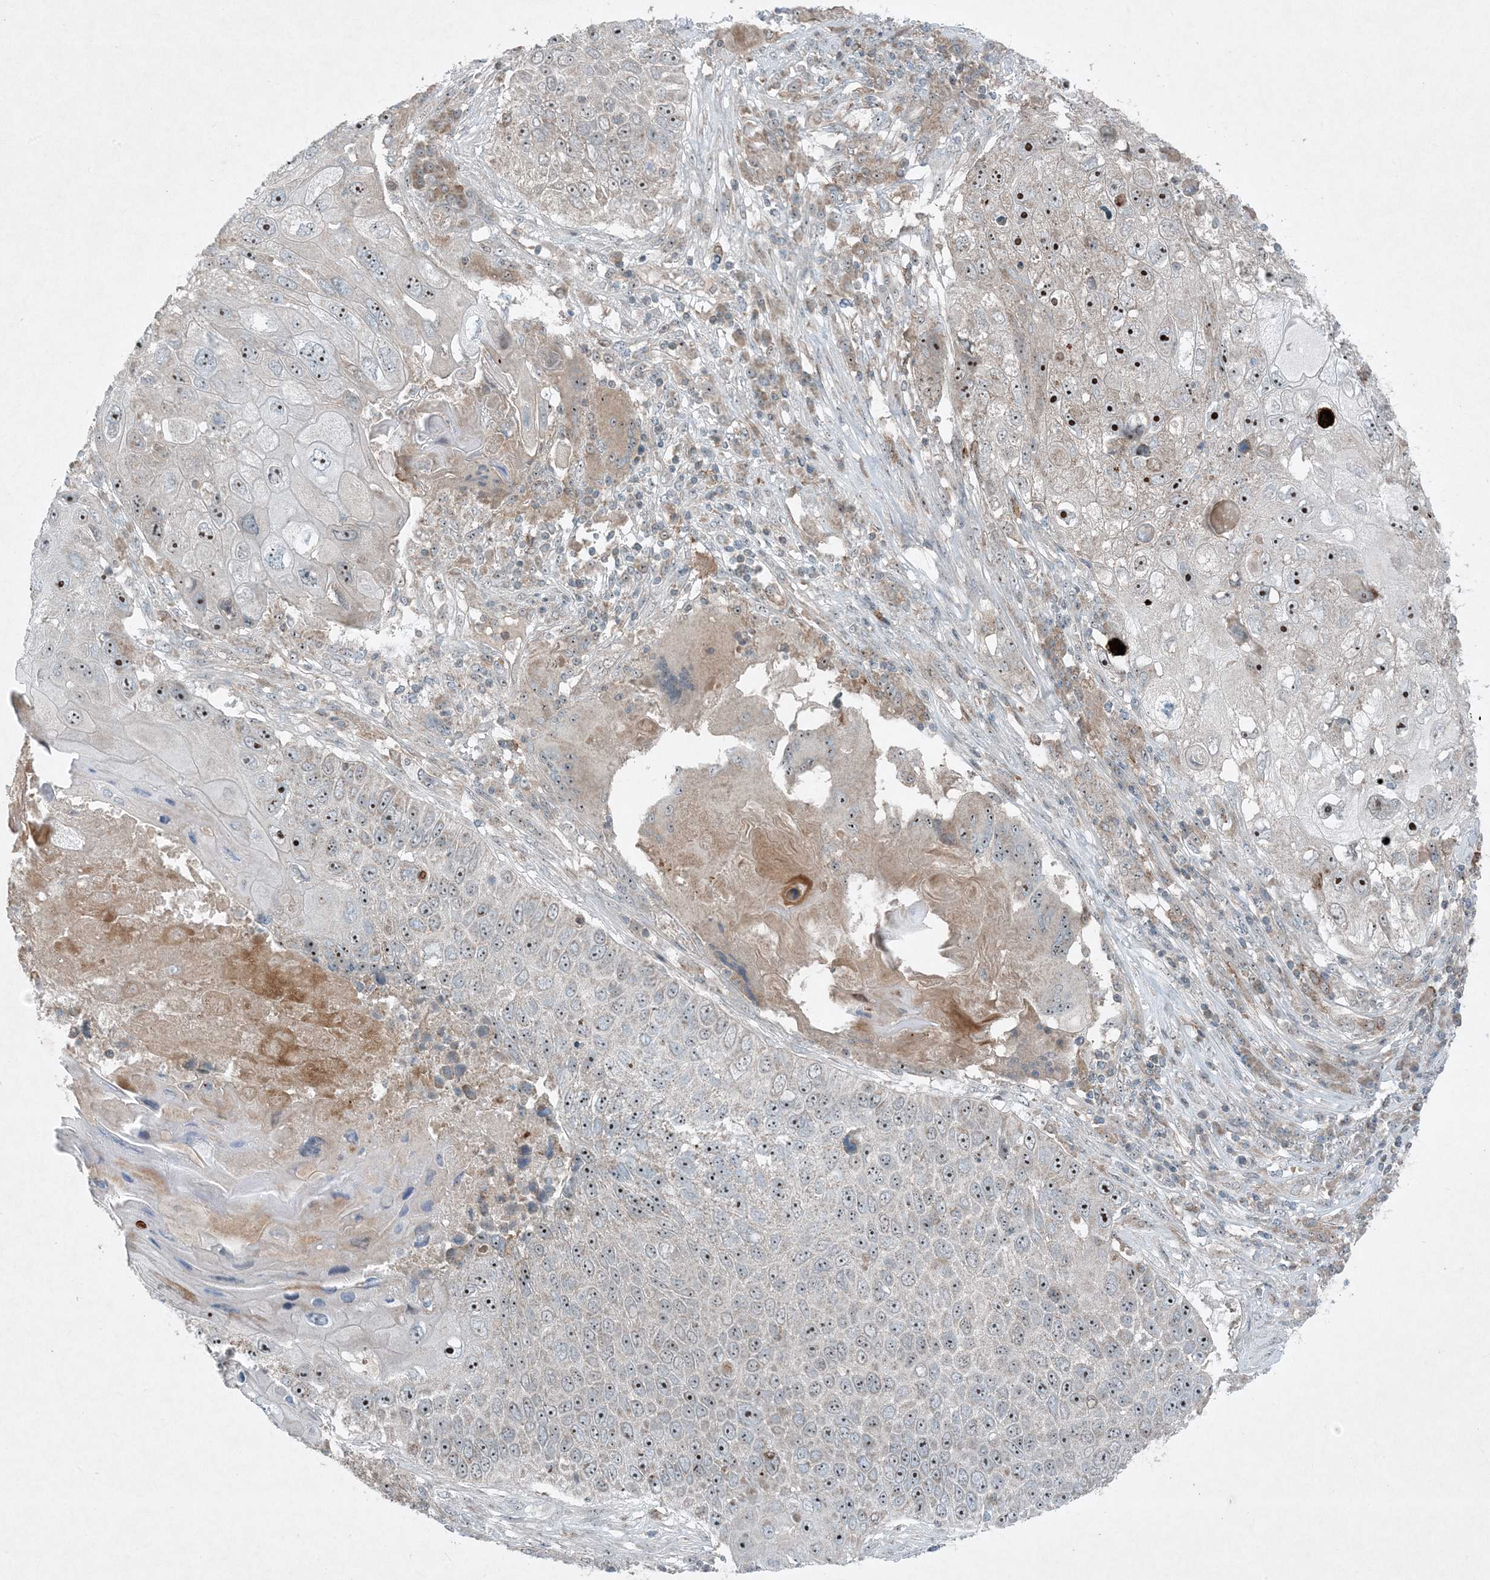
{"staining": {"intensity": "moderate", "quantity": "25%-75%", "location": "nuclear"}, "tissue": "lung cancer", "cell_type": "Tumor cells", "image_type": "cancer", "snomed": [{"axis": "morphology", "description": "Squamous cell carcinoma, NOS"}, {"axis": "topography", "description": "Lung"}], "caption": "Lung cancer (squamous cell carcinoma) stained for a protein (brown) reveals moderate nuclear positive staining in about 25%-75% of tumor cells.", "gene": "MITD1", "patient": {"sex": "male", "age": 61}}